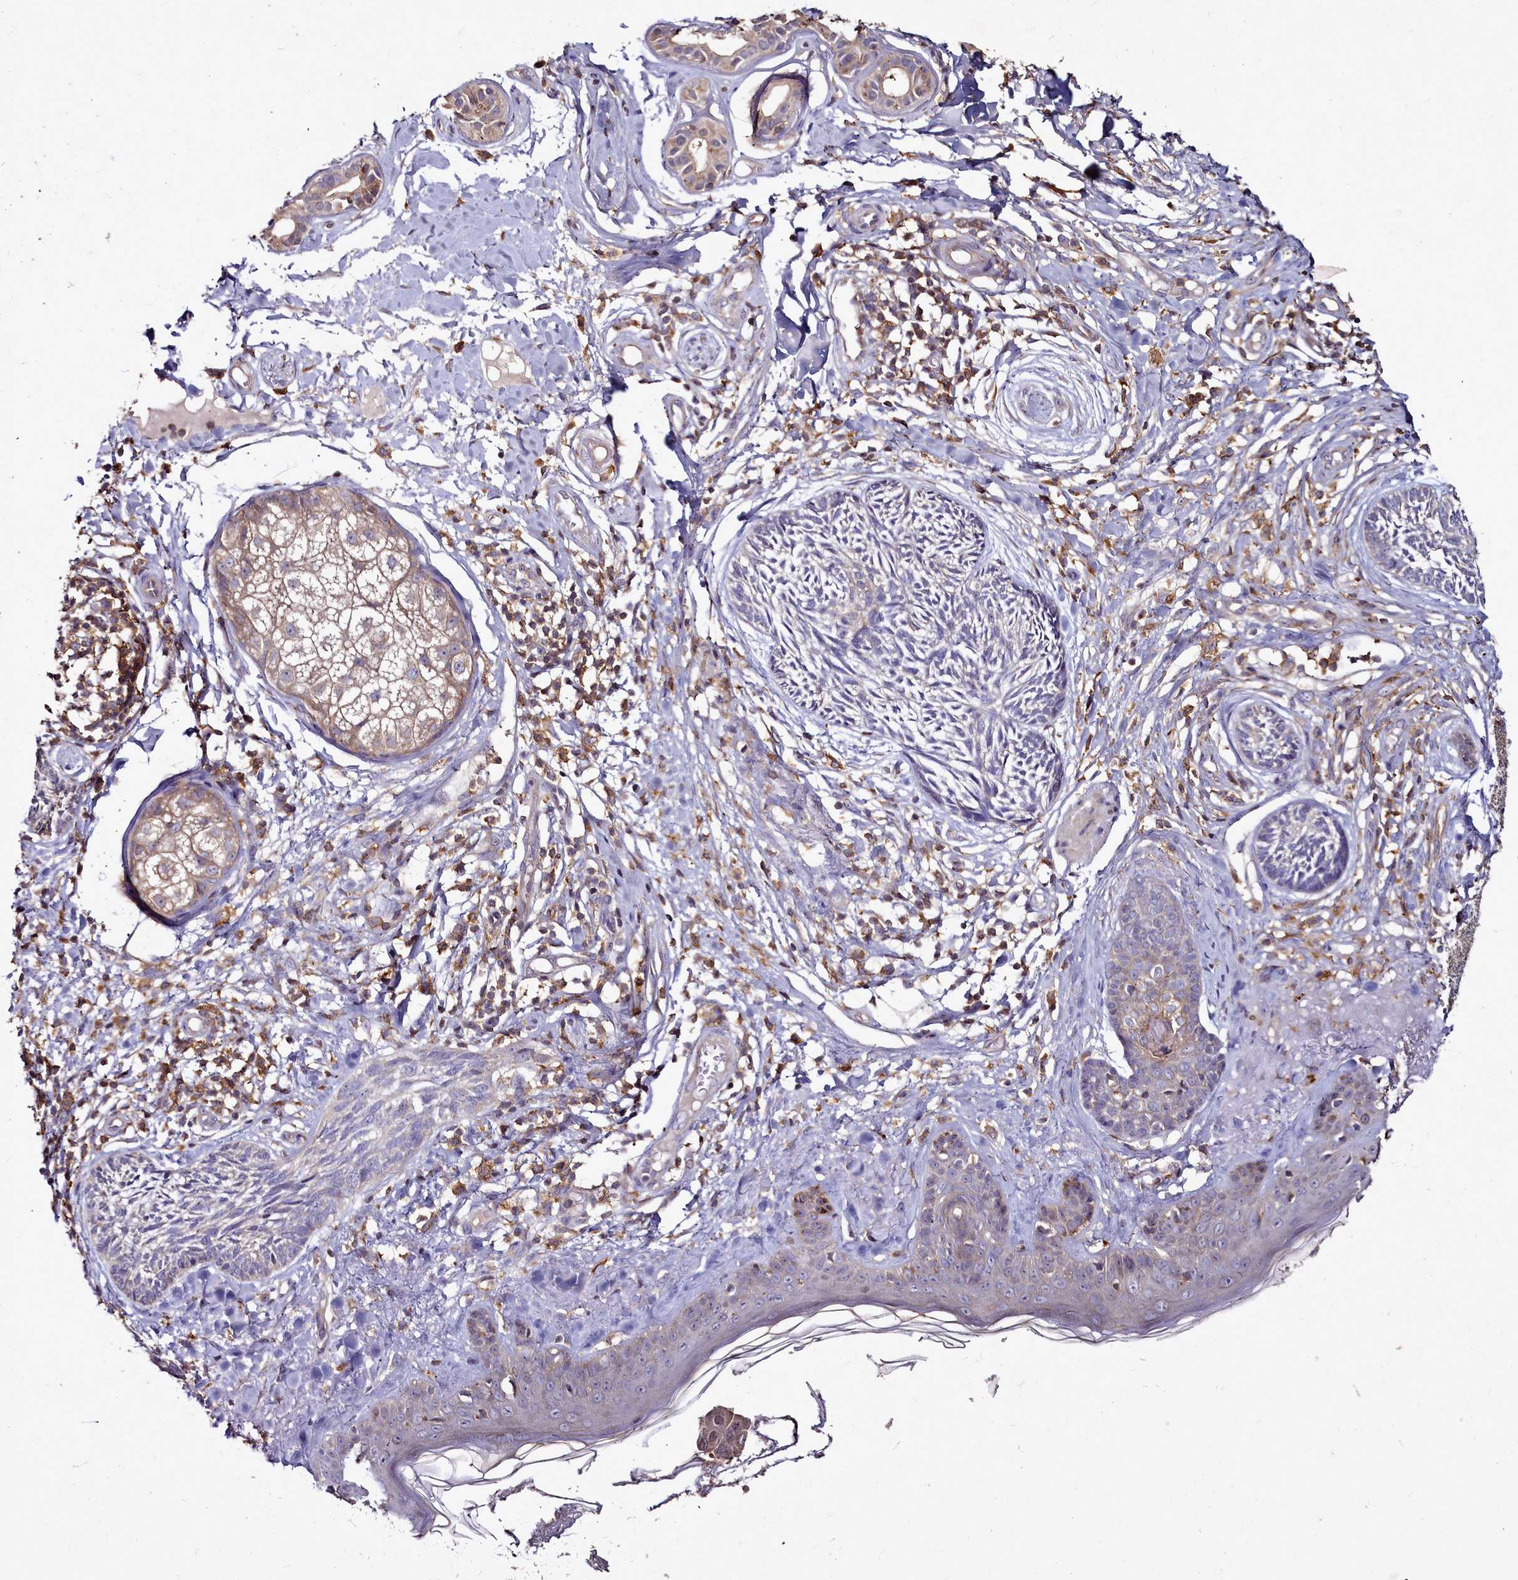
{"staining": {"intensity": "negative", "quantity": "none", "location": "none"}, "tissue": "skin cancer", "cell_type": "Tumor cells", "image_type": "cancer", "snomed": [{"axis": "morphology", "description": "Squamous cell carcinoma, NOS"}, {"axis": "topography", "description": "Skin"}], "caption": "Immunohistochemistry (IHC) of squamous cell carcinoma (skin) demonstrates no expression in tumor cells.", "gene": "NCKAP1L", "patient": {"sex": "male", "age": 82}}